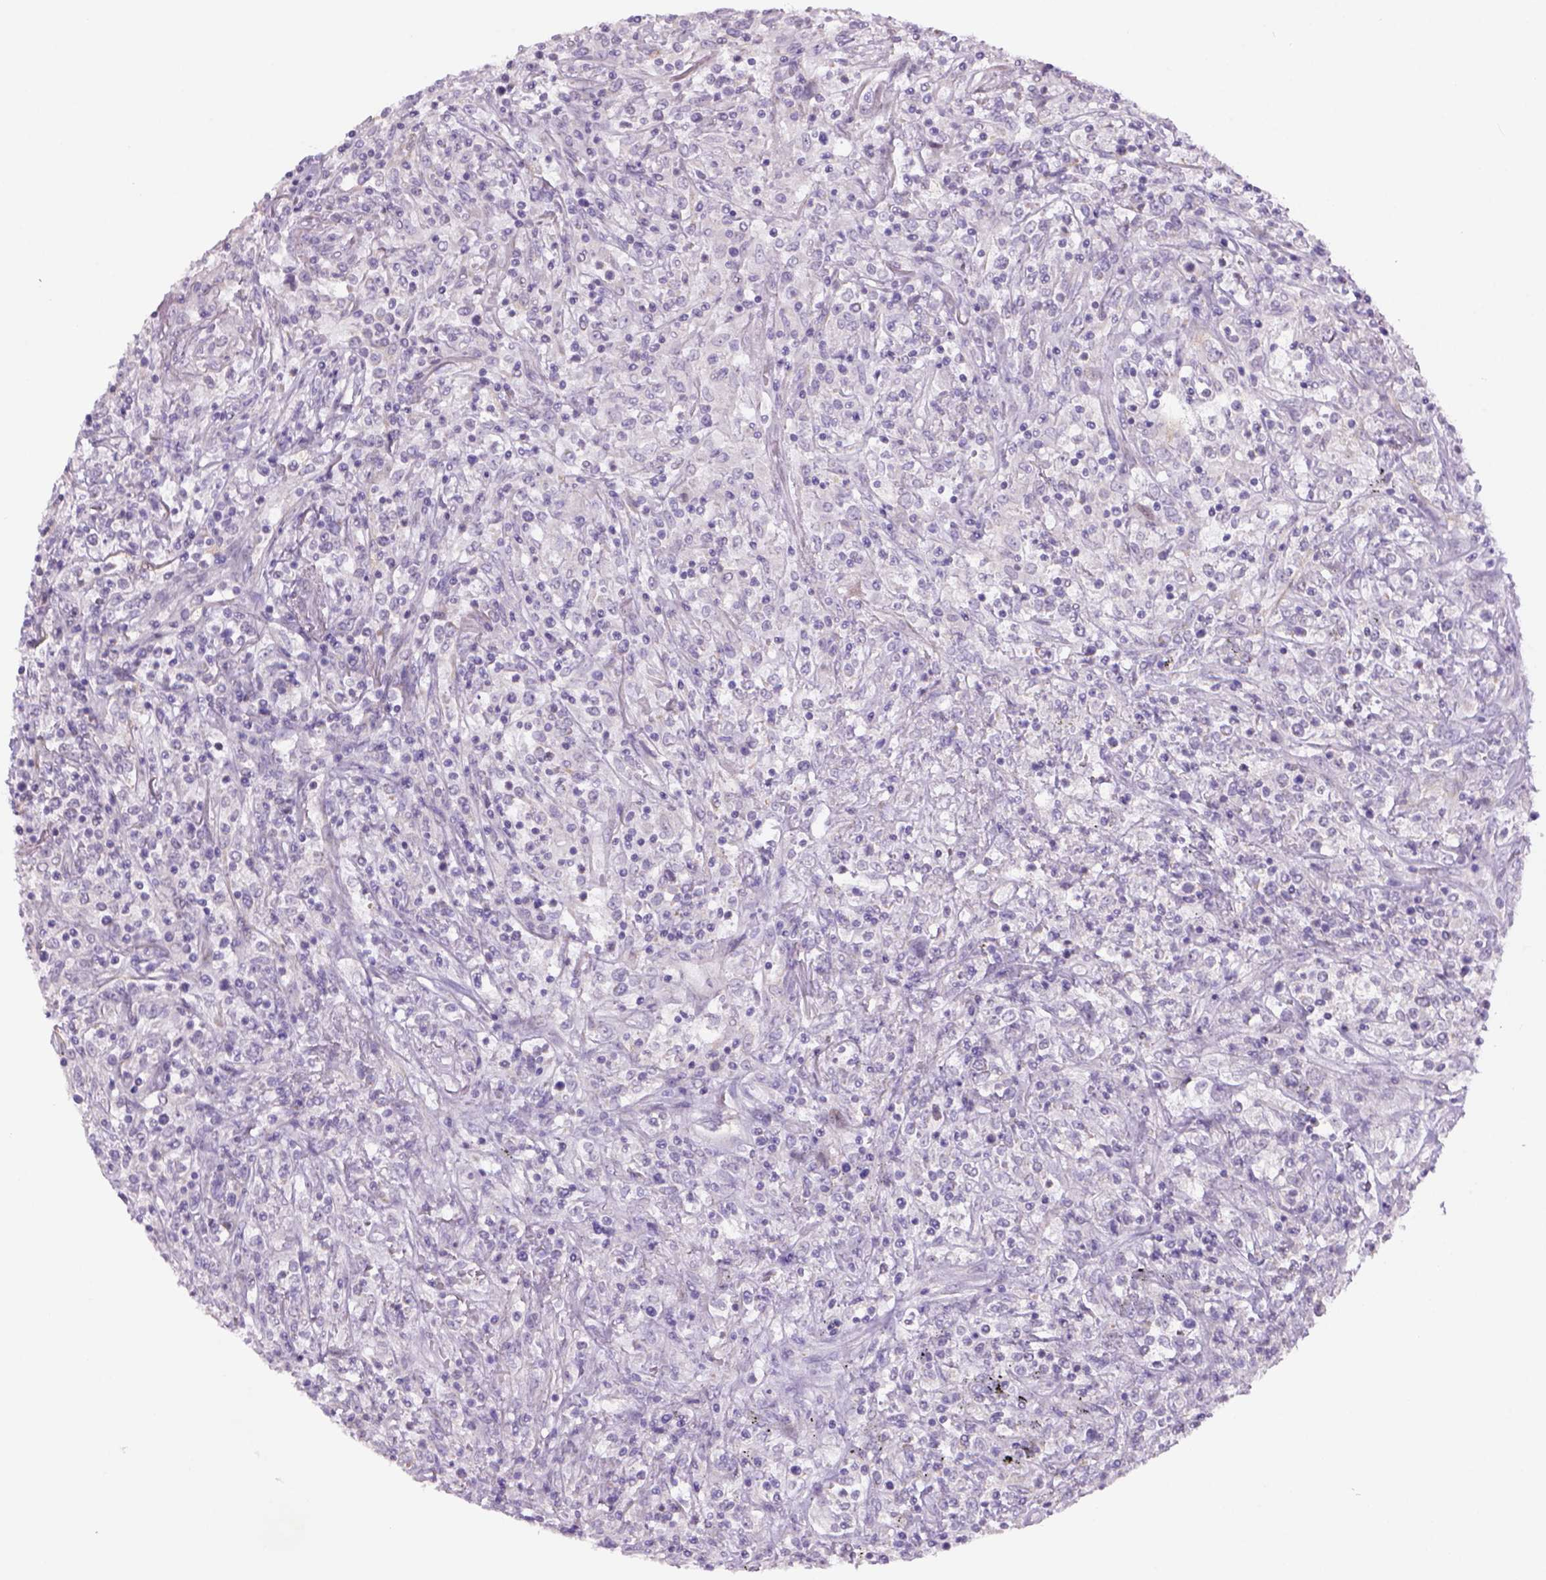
{"staining": {"intensity": "negative", "quantity": "none", "location": "none"}, "tissue": "lymphoma", "cell_type": "Tumor cells", "image_type": "cancer", "snomed": [{"axis": "morphology", "description": "Malignant lymphoma, non-Hodgkin's type, High grade"}, {"axis": "topography", "description": "Lung"}], "caption": "Immunohistochemistry (IHC) histopathology image of neoplastic tissue: malignant lymphoma, non-Hodgkin's type (high-grade) stained with DAB (3,3'-diaminobenzidine) demonstrates no significant protein expression in tumor cells.", "gene": "ADGRV1", "patient": {"sex": "male", "age": 79}}